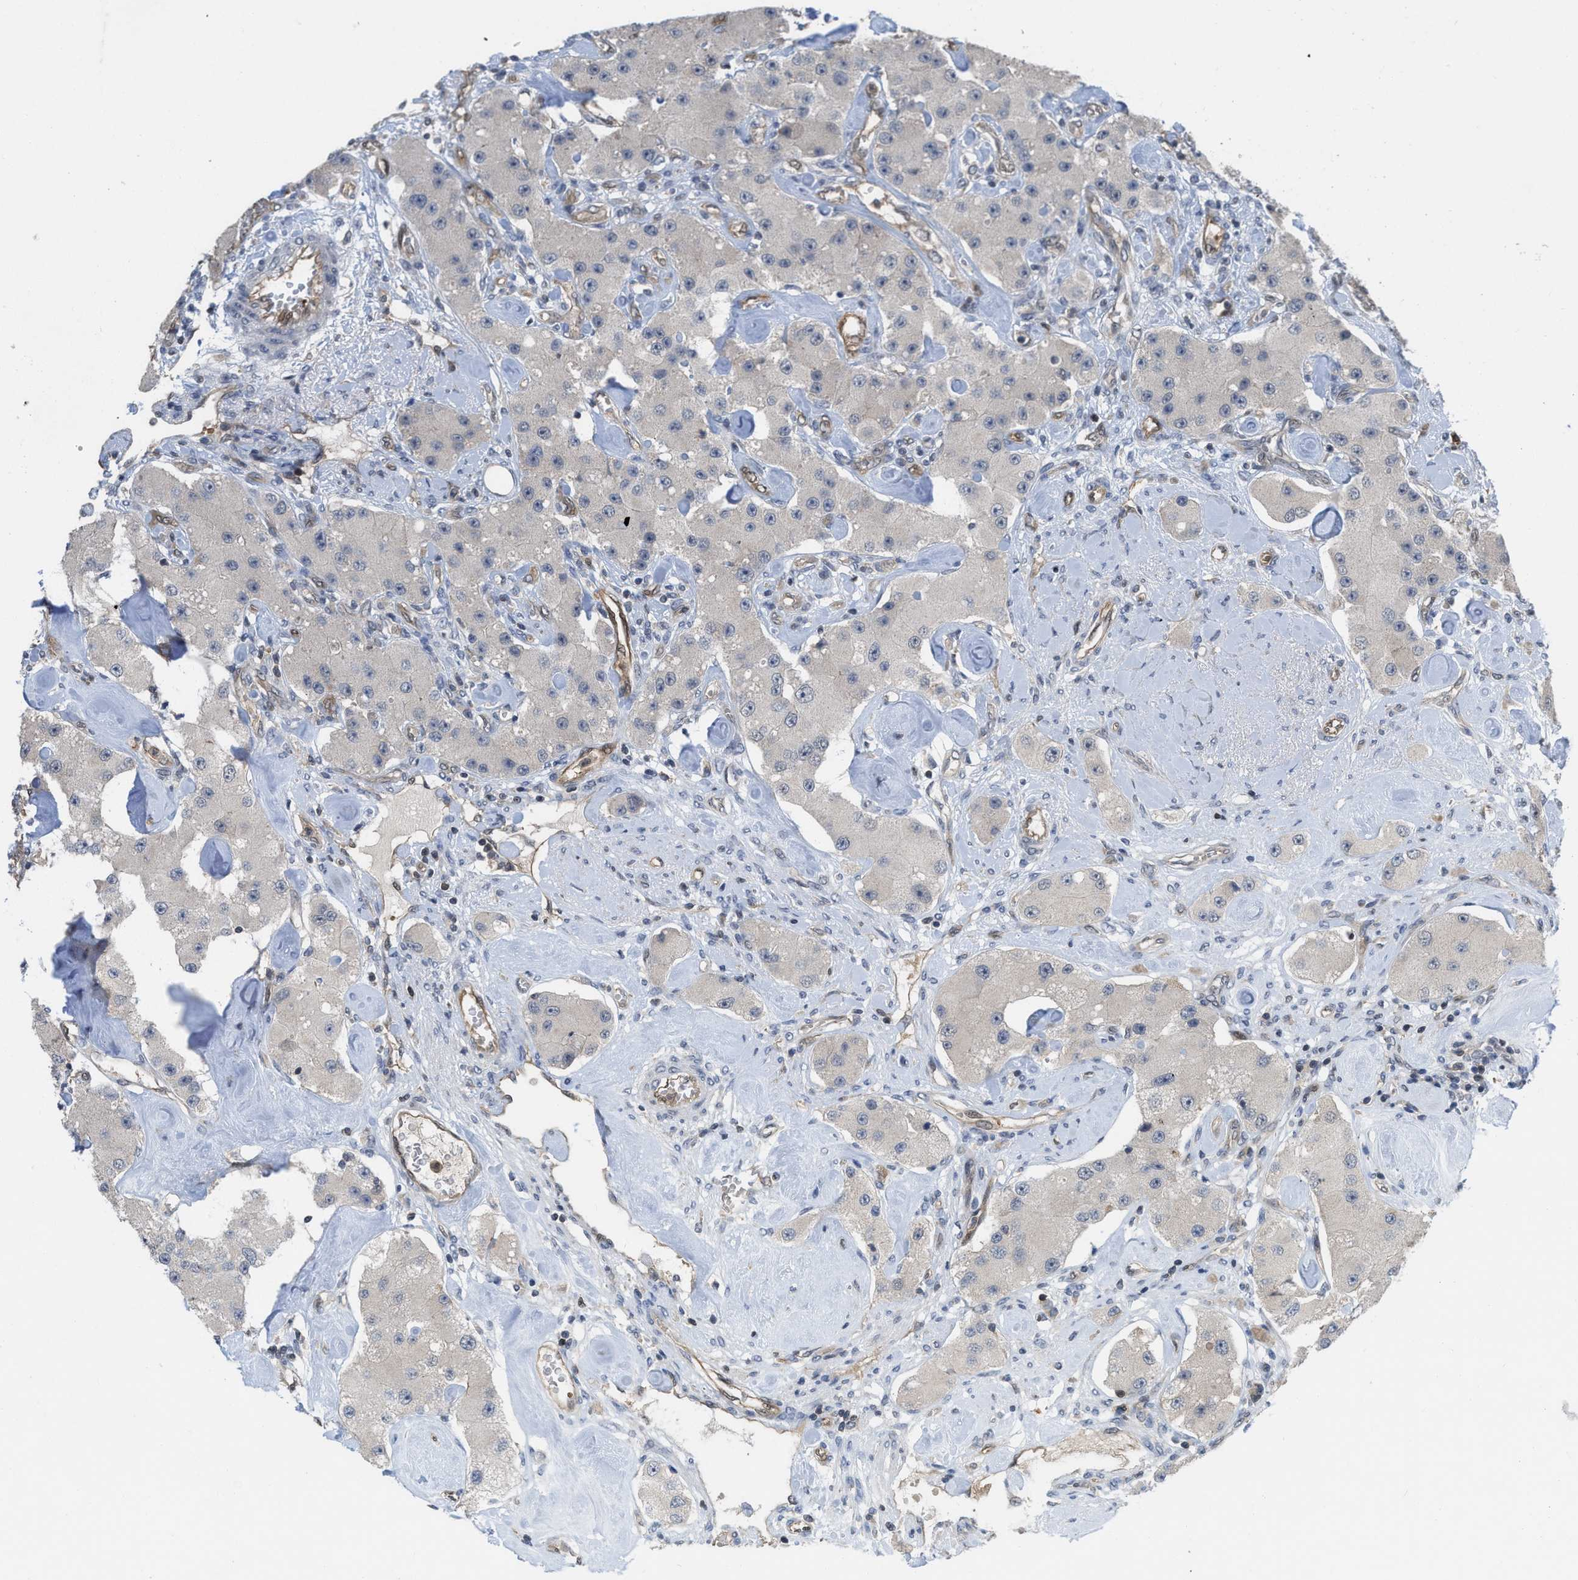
{"staining": {"intensity": "negative", "quantity": "none", "location": "none"}, "tissue": "carcinoid", "cell_type": "Tumor cells", "image_type": "cancer", "snomed": [{"axis": "morphology", "description": "Carcinoid, malignant, NOS"}, {"axis": "topography", "description": "Pancreas"}], "caption": "This is an immunohistochemistry (IHC) micrograph of carcinoid. There is no positivity in tumor cells.", "gene": "LDAF1", "patient": {"sex": "male", "age": 41}}